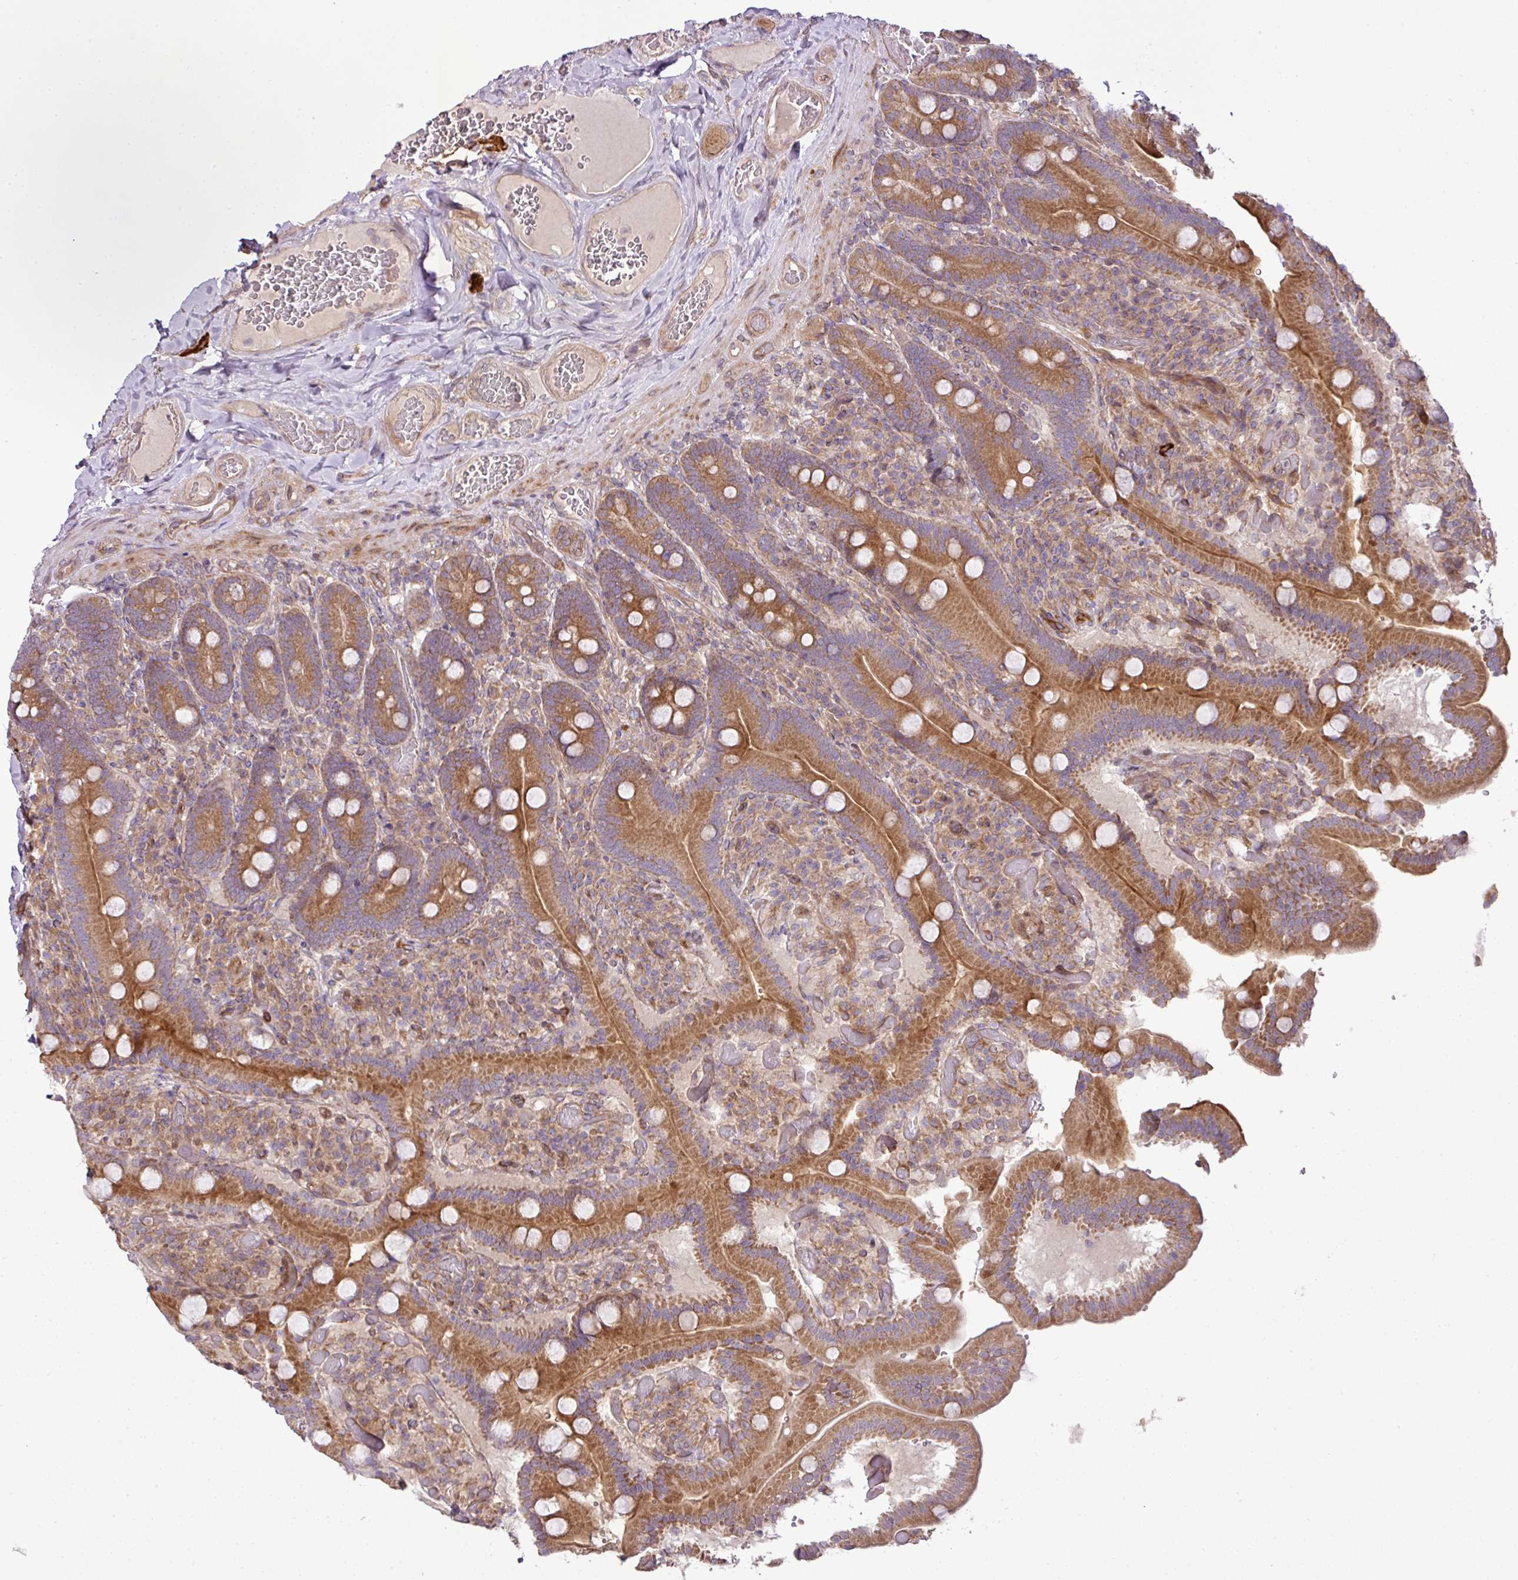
{"staining": {"intensity": "moderate", "quantity": ">75%", "location": "cytoplasmic/membranous"}, "tissue": "duodenum", "cell_type": "Glandular cells", "image_type": "normal", "snomed": [{"axis": "morphology", "description": "Normal tissue, NOS"}, {"axis": "topography", "description": "Duodenum"}], "caption": "Immunohistochemistry of normal duodenum demonstrates medium levels of moderate cytoplasmic/membranous staining in about >75% of glandular cells.", "gene": "COX18", "patient": {"sex": "female", "age": 62}}